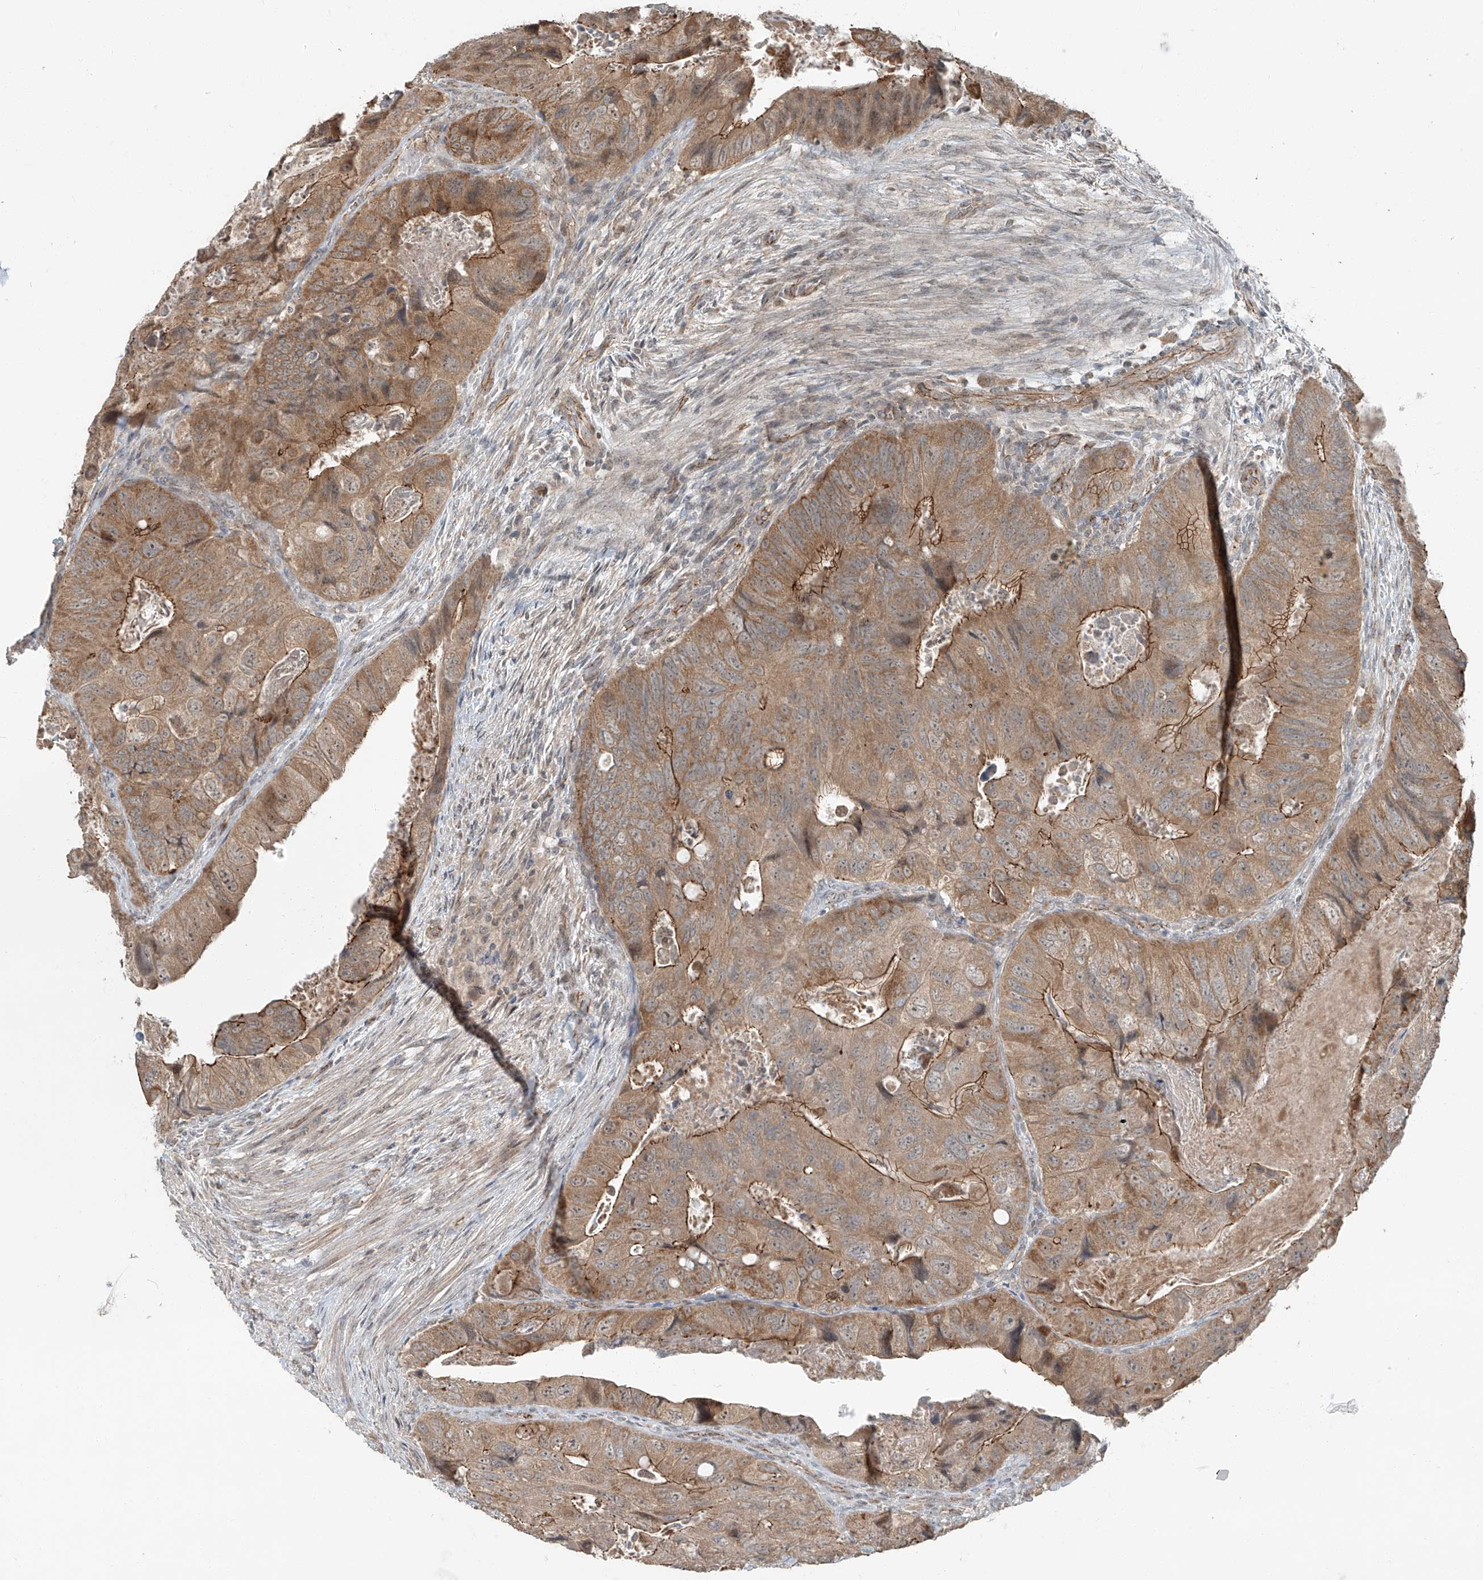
{"staining": {"intensity": "moderate", "quantity": ">75%", "location": "cytoplasmic/membranous"}, "tissue": "colorectal cancer", "cell_type": "Tumor cells", "image_type": "cancer", "snomed": [{"axis": "morphology", "description": "Adenocarcinoma, NOS"}, {"axis": "topography", "description": "Rectum"}], "caption": "Protein expression analysis of human colorectal adenocarcinoma reveals moderate cytoplasmic/membranous expression in approximately >75% of tumor cells.", "gene": "ZNF16", "patient": {"sex": "male", "age": 63}}